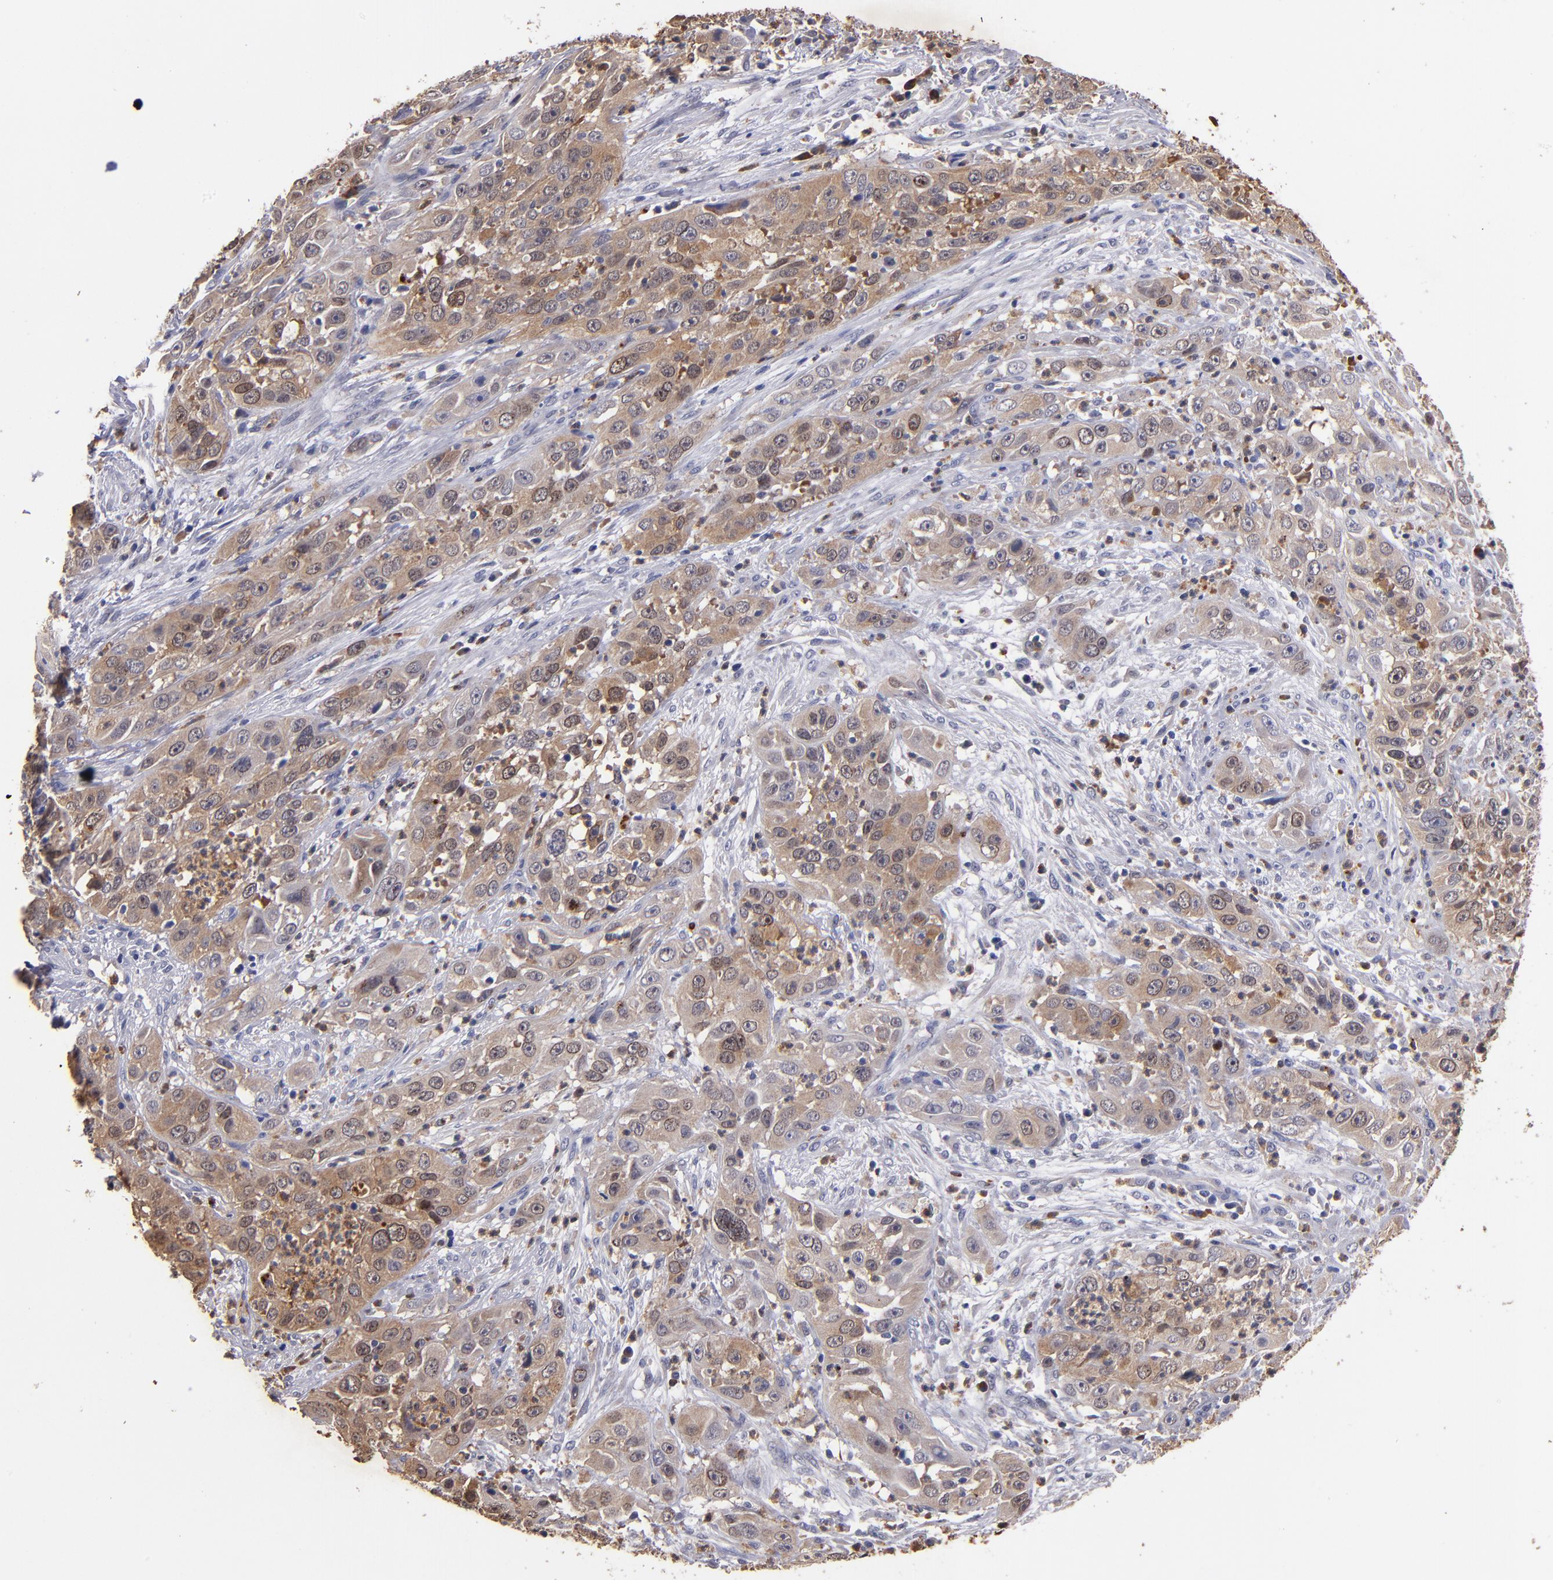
{"staining": {"intensity": "moderate", "quantity": ">75%", "location": "cytoplasmic/membranous"}, "tissue": "cervical cancer", "cell_type": "Tumor cells", "image_type": "cancer", "snomed": [{"axis": "morphology", "description": "Squamous cell carcinoma, NOS"}, {"axis": "topography", "description": "Cervix"}], "caption": "IHC of cervical cancer demonstrates medium levels of moderate cytoplasmic/membranous positivity in about >75% of tumor cells.", "gene": "TTLL12", "patient": {"sex": "female", "age": 32}}